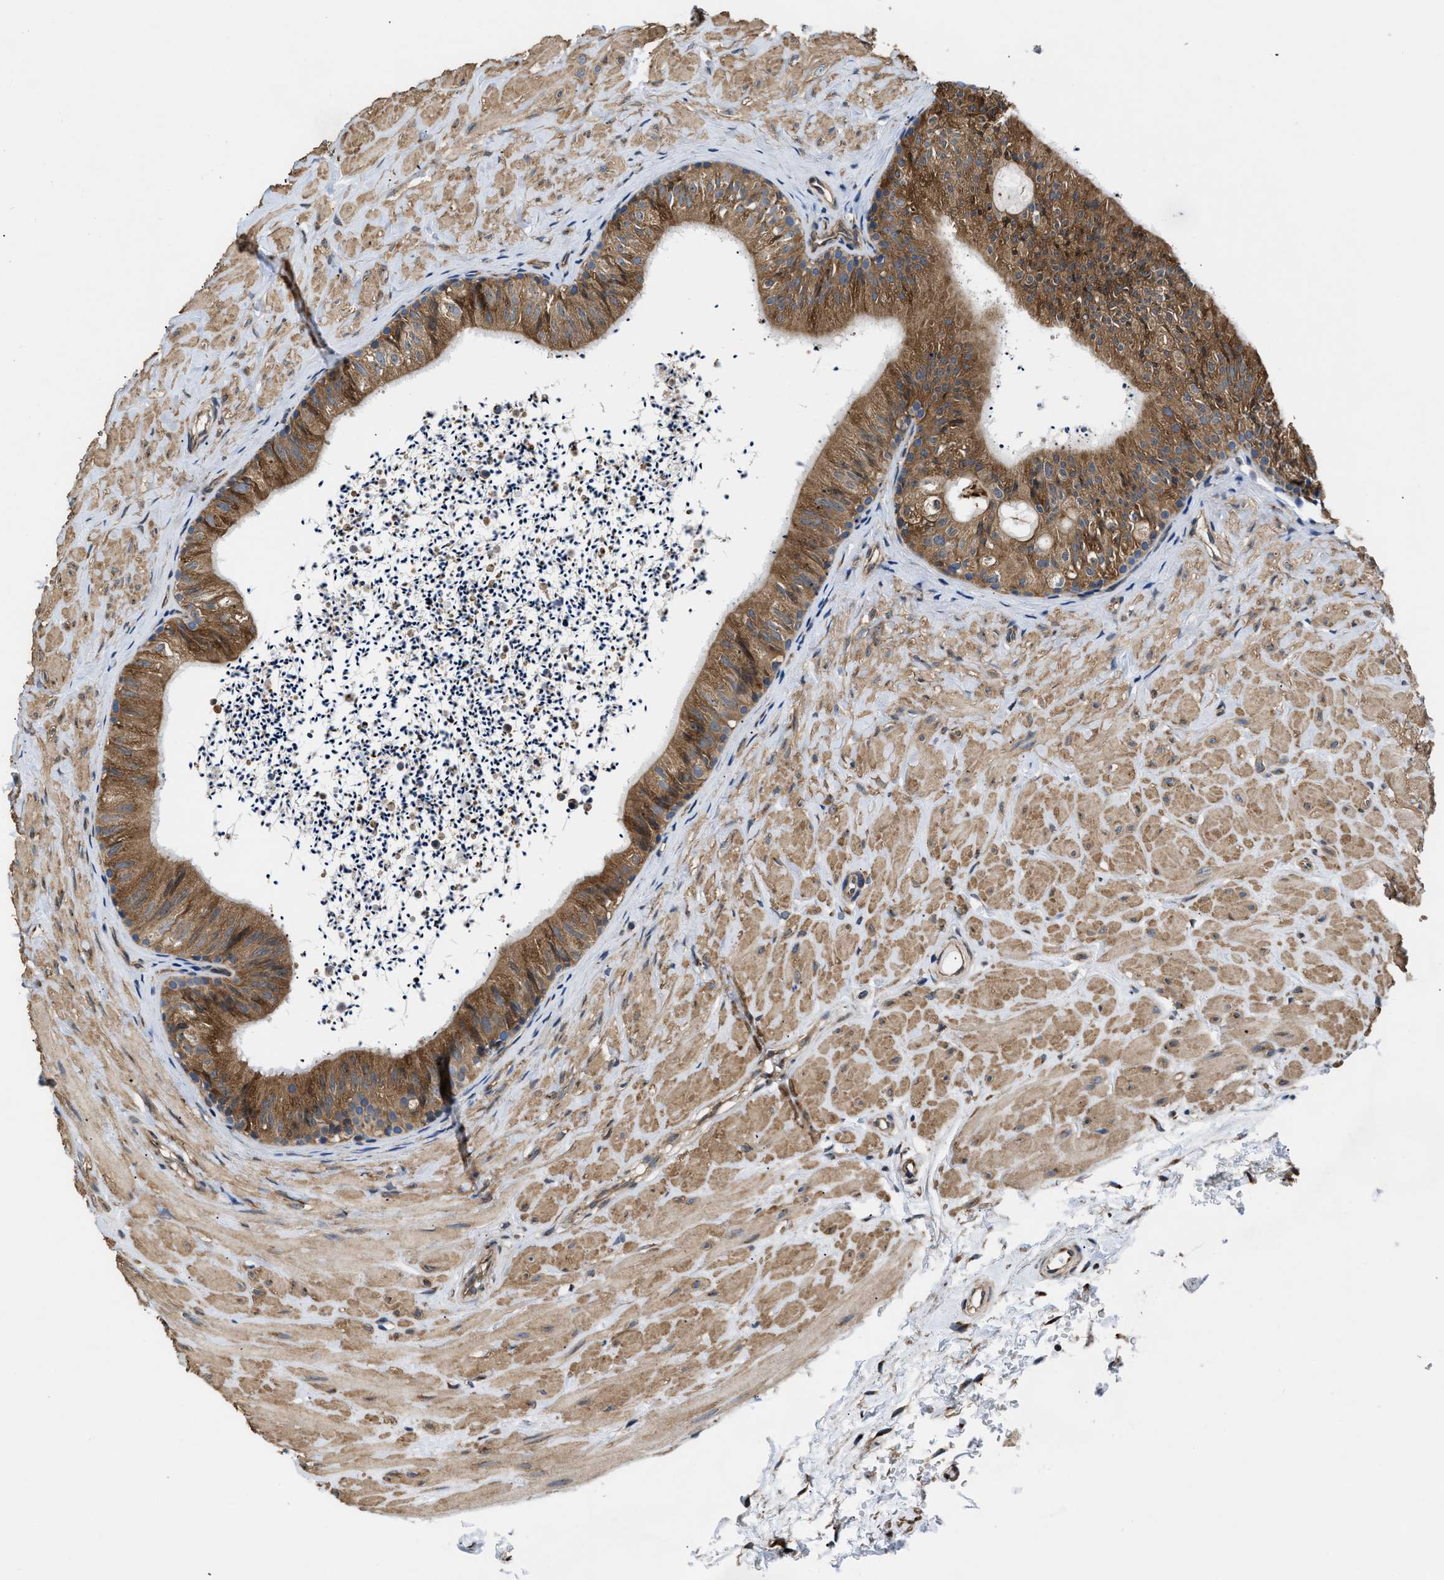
{"staining": {"intensity": "moderate", "quantity": ">75%", "location": "cytoplasmic/membranous"}, "tissue": "epididymis", "cell_type": "Glandular cells", "image_type": "normal", "snomed": [{"axis": "morphology", "description": "Normal tissue, NOS"}, {"axis": "topography", "description": "Epididymis"}], "caption": "Immunohistochemical staining of normal epididymis reveals moderate cytoplasmic/membranous protein positivity in about >75% of glandular cells.", "gene": "CEP128", "patient": {"sex": "male", "age": 56}}